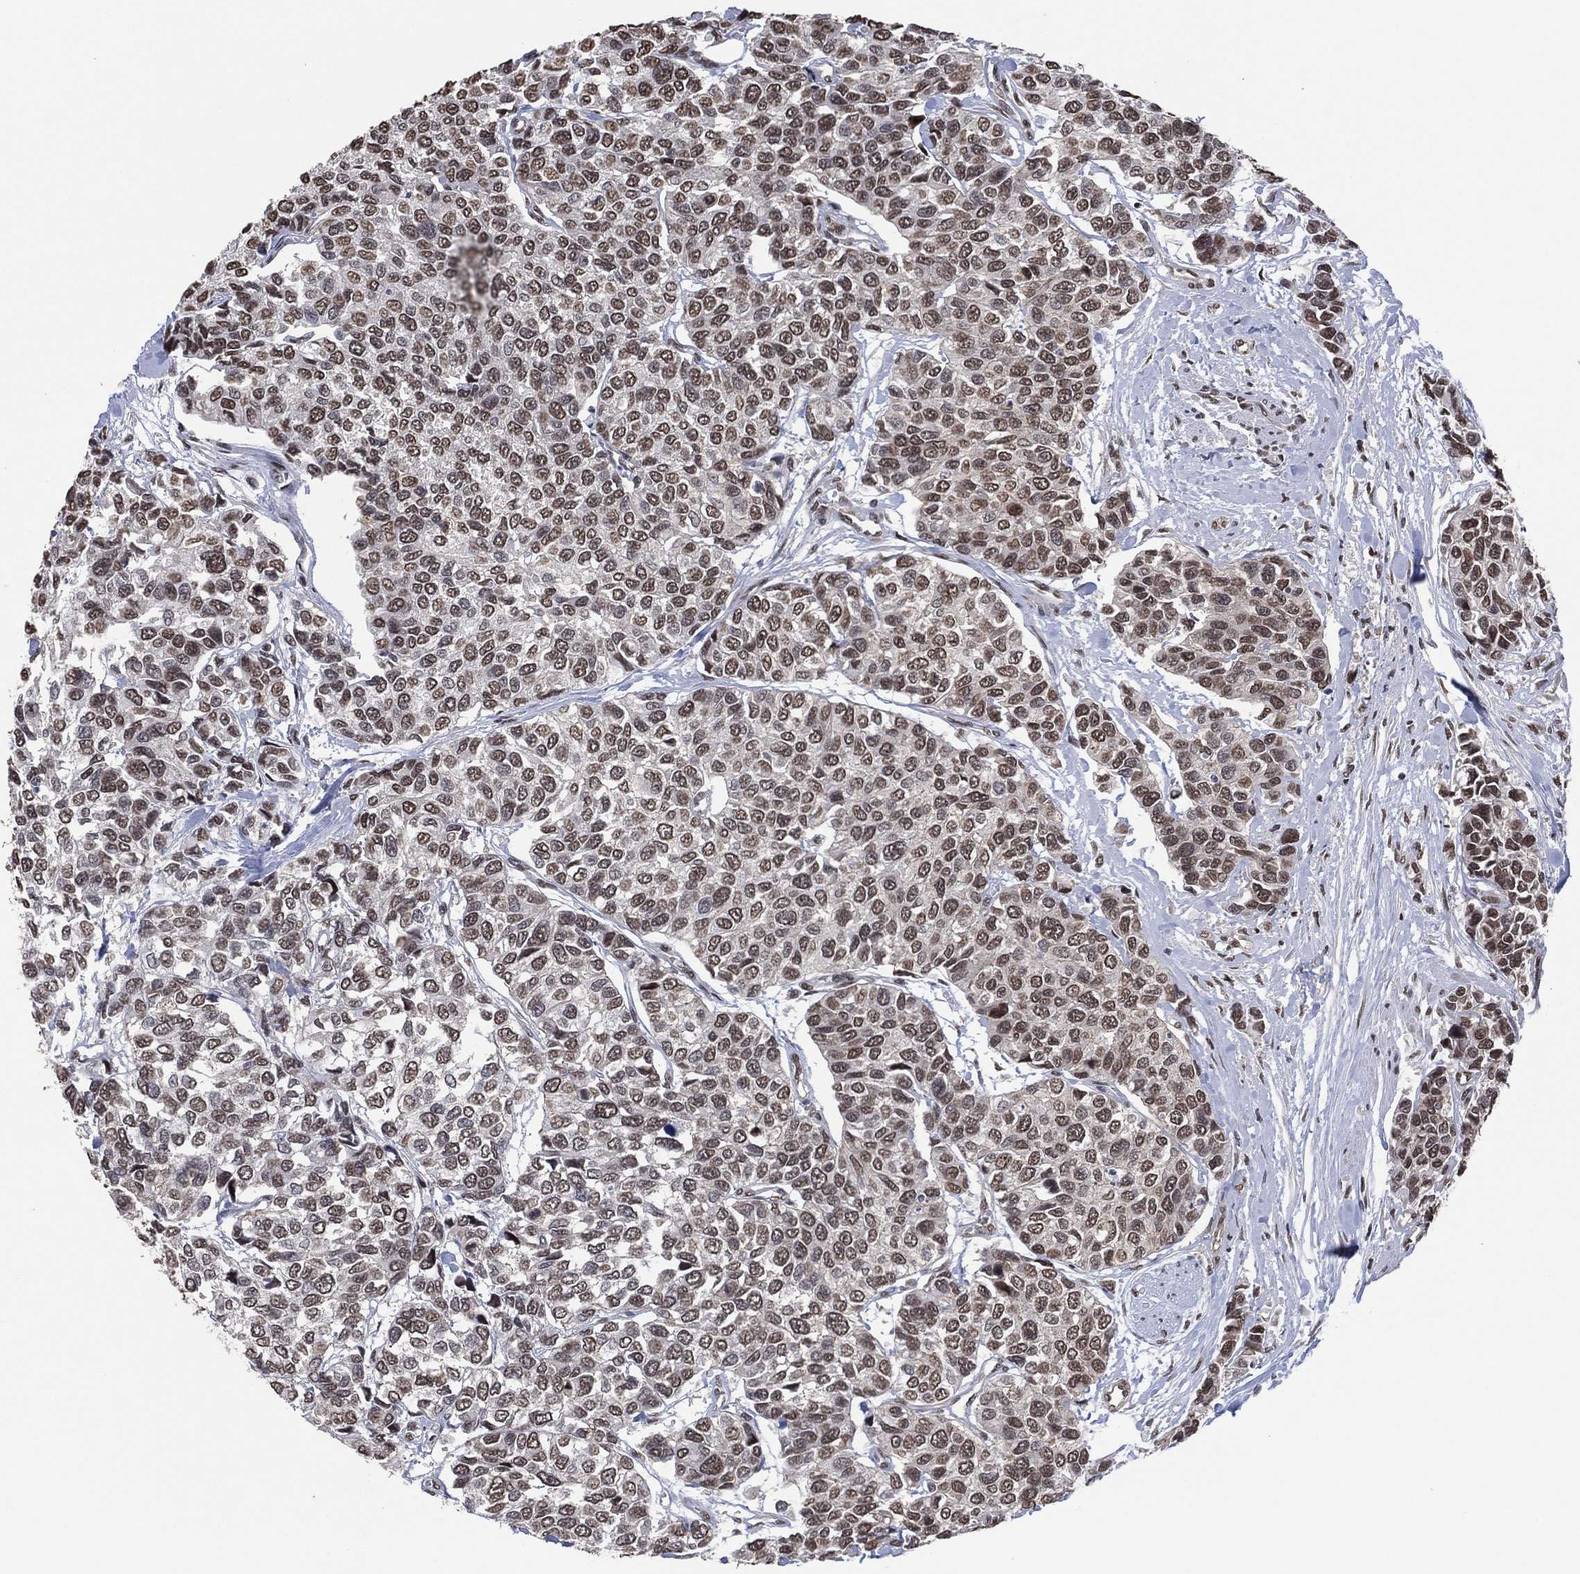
{"staining": {"intensity": "weak", "quantity": "25%-75%", "location": "nuclear"}, "tissue": "urothelial cancer", "cell_type": "Tumor cells", "image_type": "cancer", "snomed": [{"axis": "morphology", "description": "Urothelial carcinoma, High grade"}, {"axis": "topography", "description": "Urinary bladder"}], "caption": "This is a histology image of IHC staining of urothelial cancer, which shows weak staining in the nuclear of tumor cells.", "gene": "EHMT1", "patient": {"sex": "male", "age": 77}}